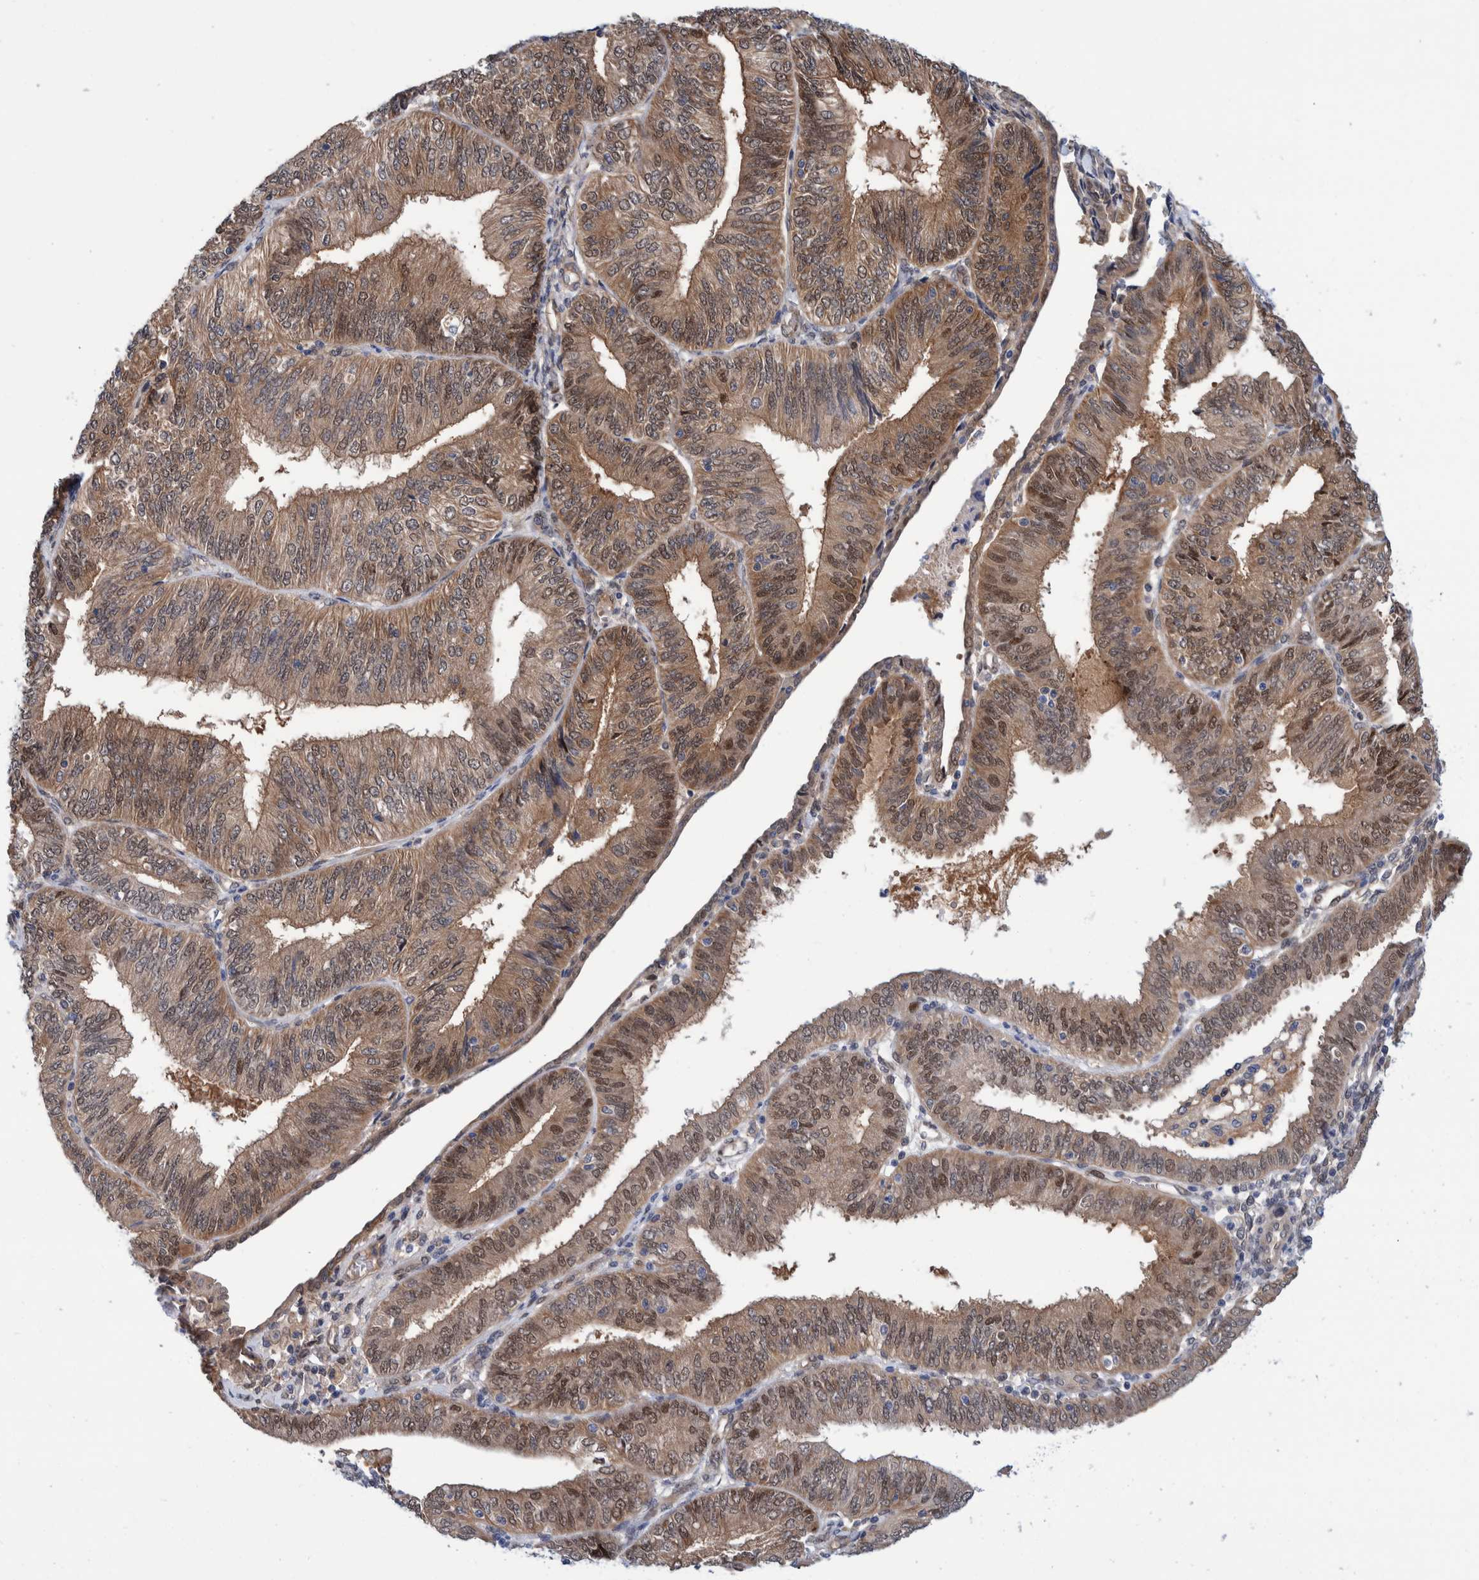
{"staining": {"intensity": "moderate", "quantity": ">75%", "location": "cytoplasmic/membranous,nuclear"}, "tissue": "endometrial cancer", "cell_type": "Tumor cells", "image_type": "cancer", "snomed": [{"axis": "morphology", "description": "Adenocarcinoma, NOS"}, {"axis": "topography", "description": "Endometrium"}], "caption": "Immunohistochemistry (IHC) image of neoplastic tissue: endometrial cancer stained using IHC demonstrates medium levels of moderate protein expression localized specifically in the cytoplasmic/membranous and nuclear of tumor cells, appearing as a cytoplasmic/membranous and nuclear brown color.", "gene": "PFAS", "patient": {"sex": "female", "age": 58}}